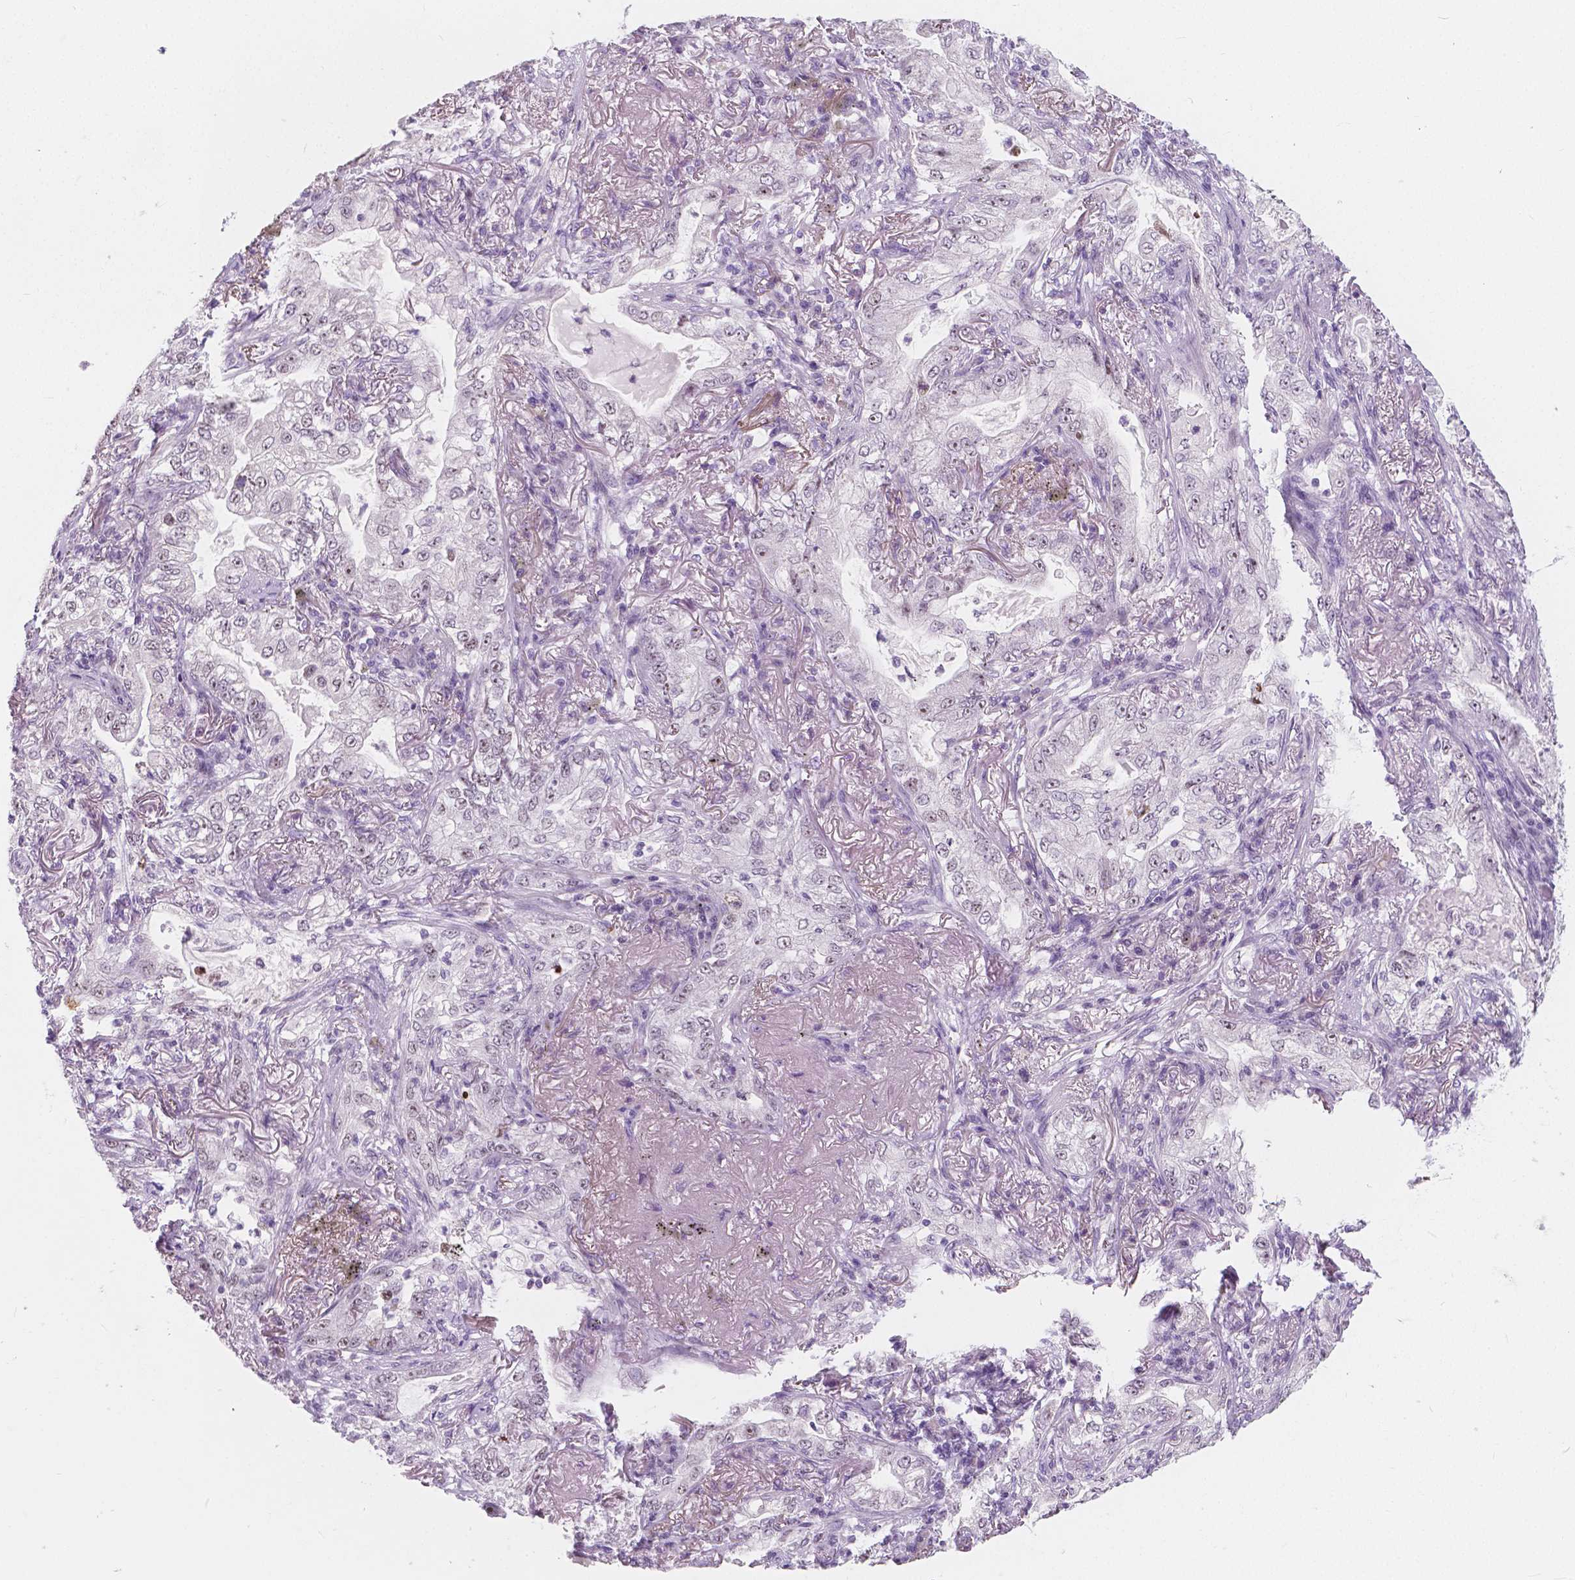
{"staining": {"intensity": "negative", "quantity": "none", "location": "none"}, "tissue": "lung cancer", "cell_type": "Tumor cells", "image_type": "cancer", "snomed": [{"axis": "morphology", "description": "Adenocarcinoma, NOS"}, {"axis": "topography", "description": "Lung"}], "caption": "Photomicrograph shows no significant protein positivity in tumor cells of adenocarcinoma (lung).", "gene": "NOLC1", "patient": {"sex": "female", "age": 73}}